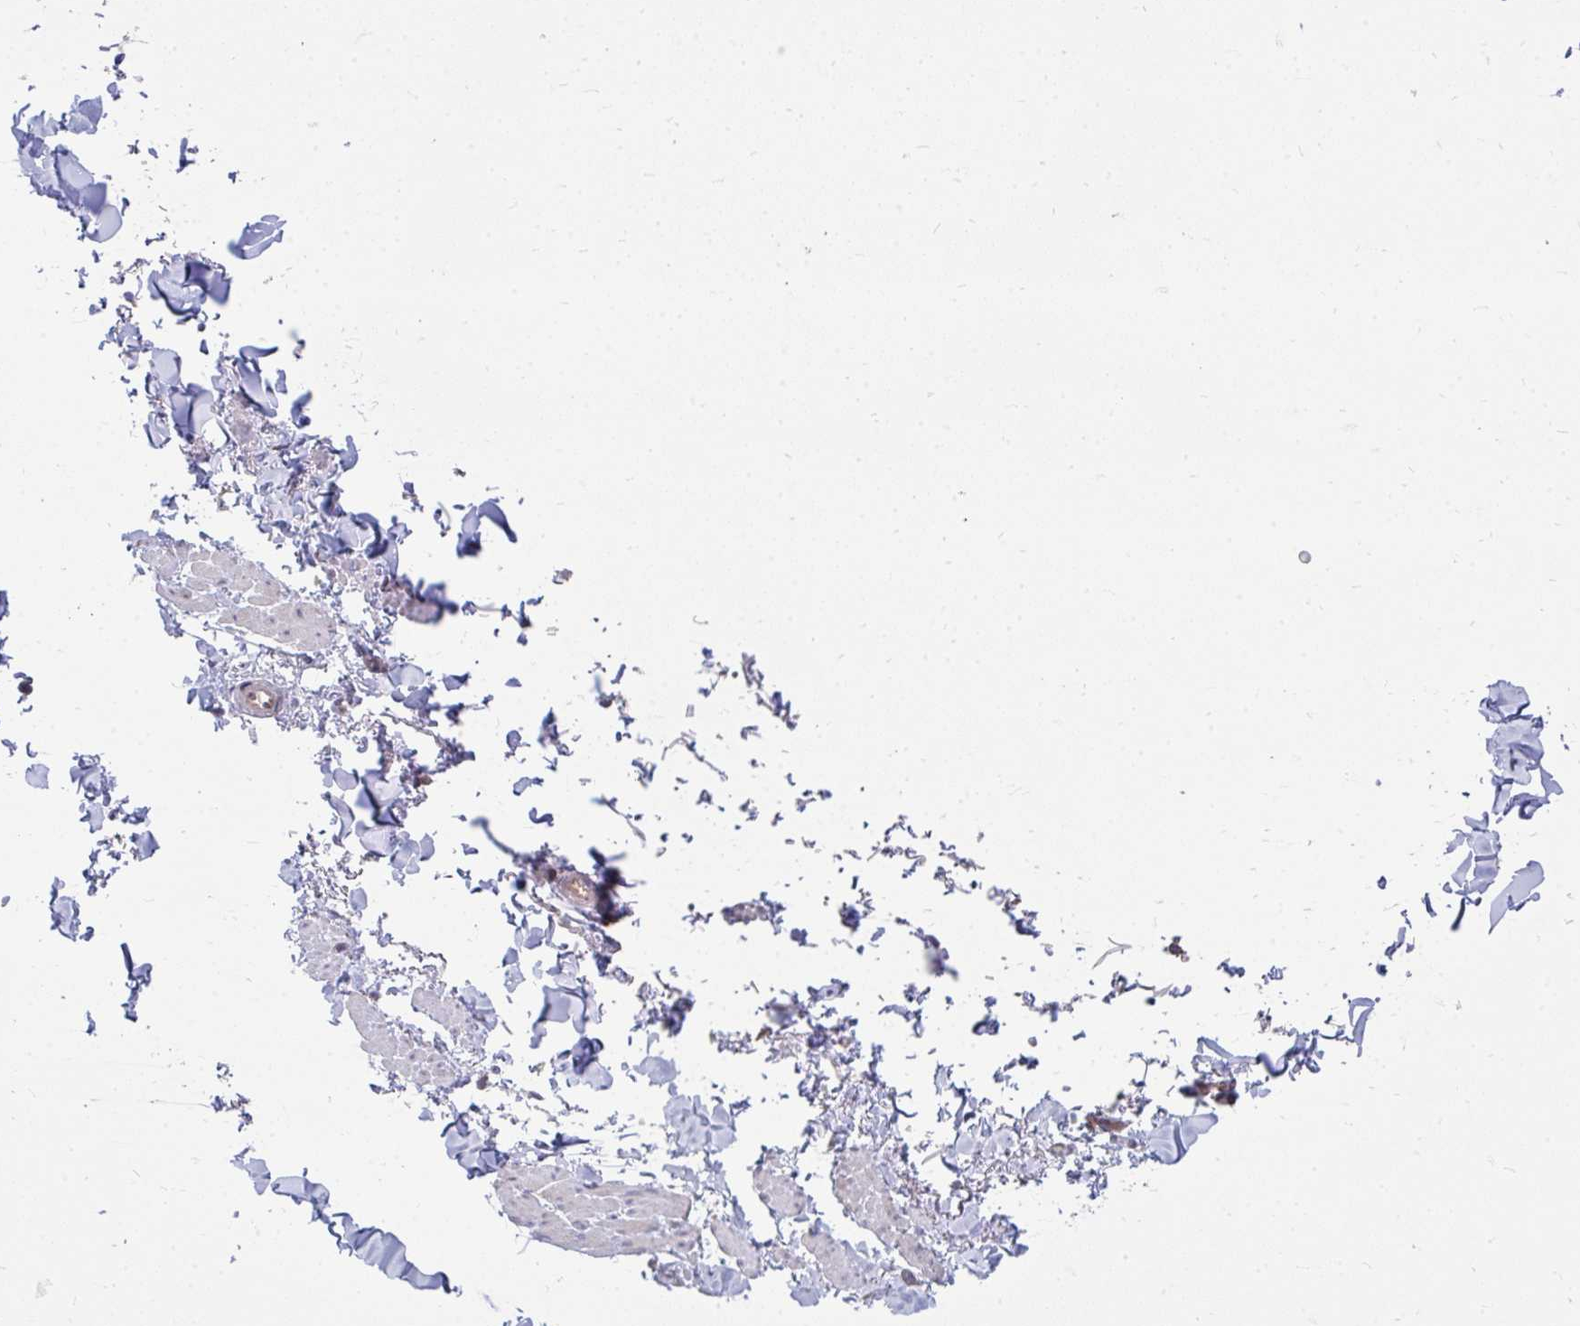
{"staining": {"intensity": "negative", "quantity": "none", "location": "none"}, "tissue": "adipose tissue", "cell_type": "Adipocytes", "image_type": "normal", "snomed": [{"axis": "morphology", "description": "Normal tissue, NOS"}, {"axis": "topography", "description": "Vulva"}, {"axis": "topography", "description": "Peripheral nerve tissue"}], "caption": "Photomicrograph shows no protein positivity in adipocytes of unremarkable adipose tissue.", "gene": "ASAP1", "patient": {"sex": "female", "age": 66}}